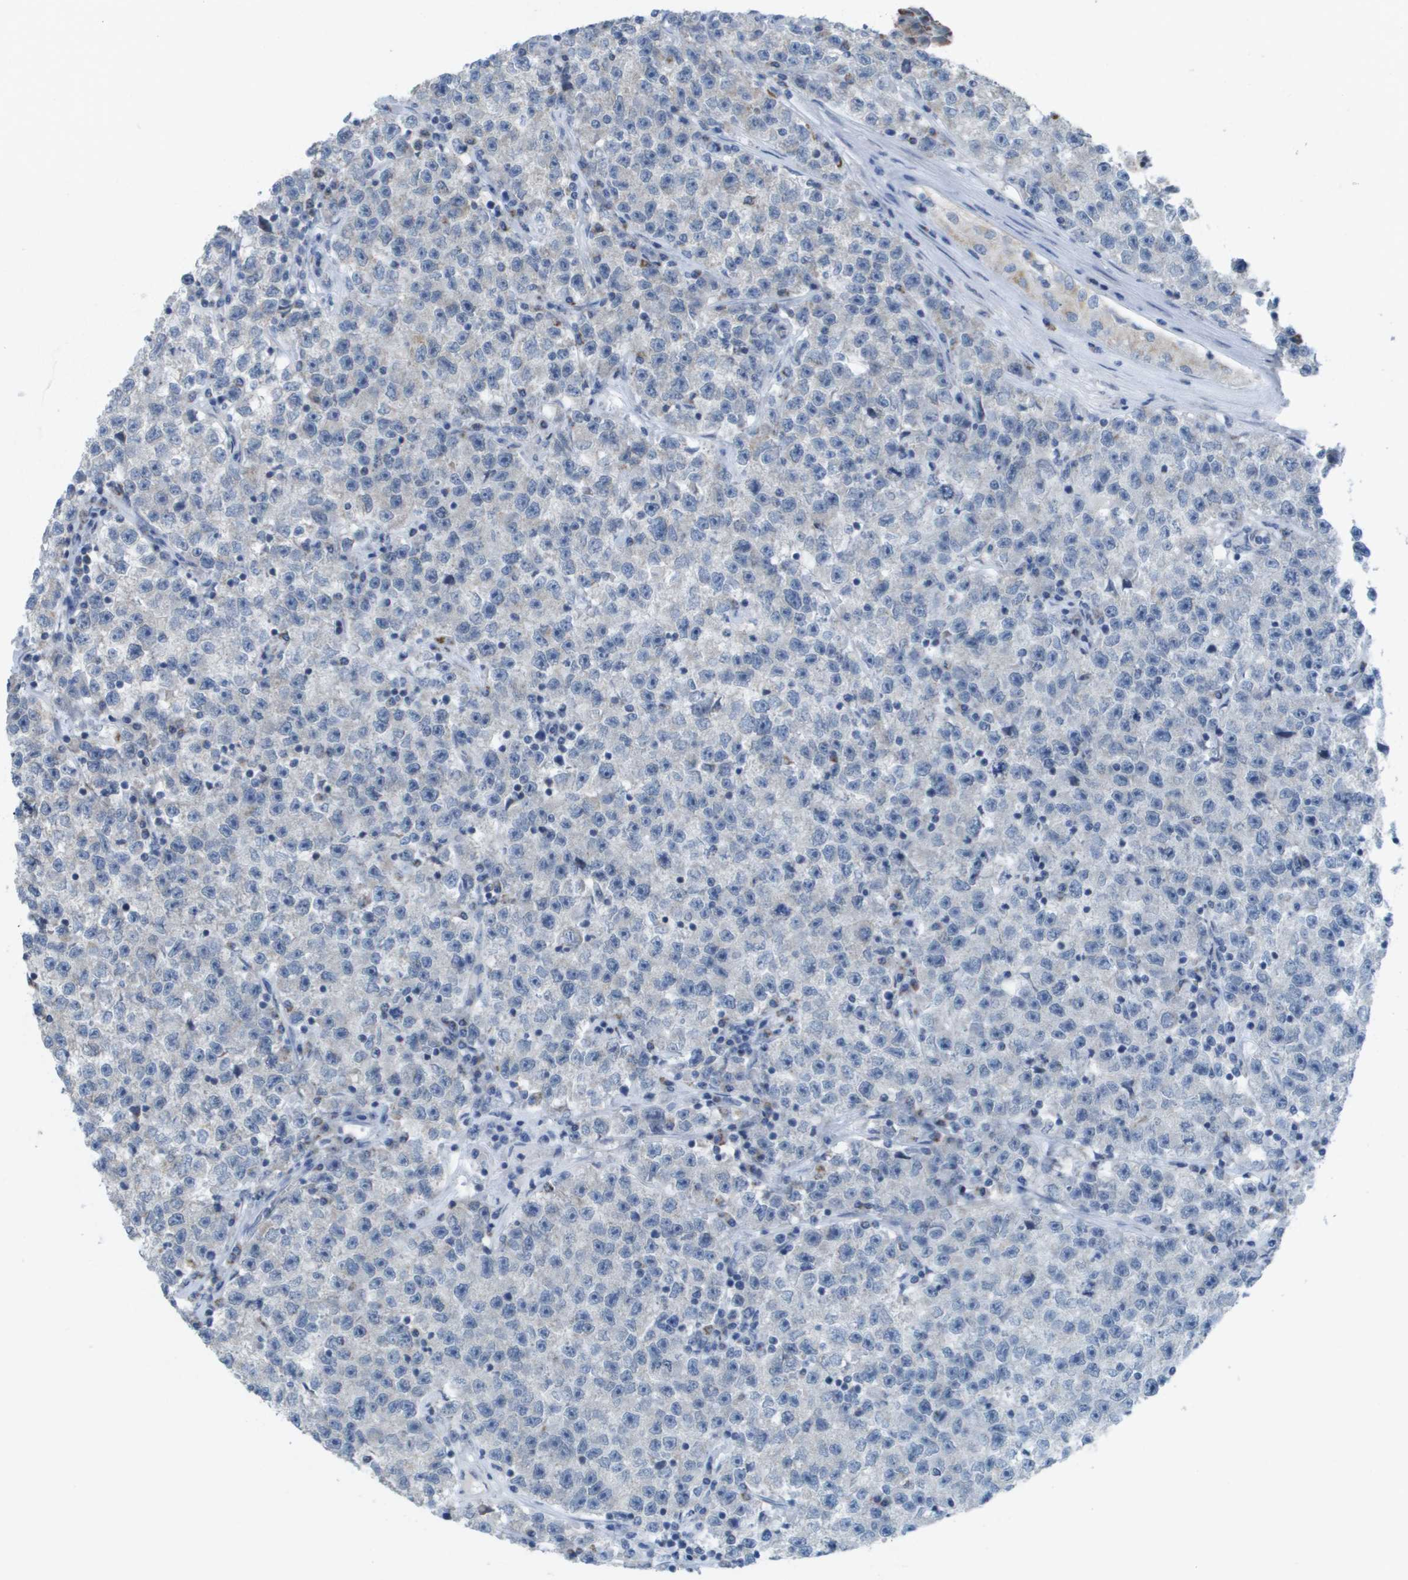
{"staining": {"intensity": "negative", "quantity": "none", "location": "none"}, "tissue": "testis cancer", "cell_type": "Tumor cells", "image_type": "cancer", "snomed": [{"axis": "morphology", "description": "Seminoma, NOS"}, {"axis": "topography", "description": "Testis"}], "caption": "The histopathology image reveals no staining of tumor cells in testis cancer.", "gene": "TMEM223", "patient": {"sex": "male", "age": 22}}